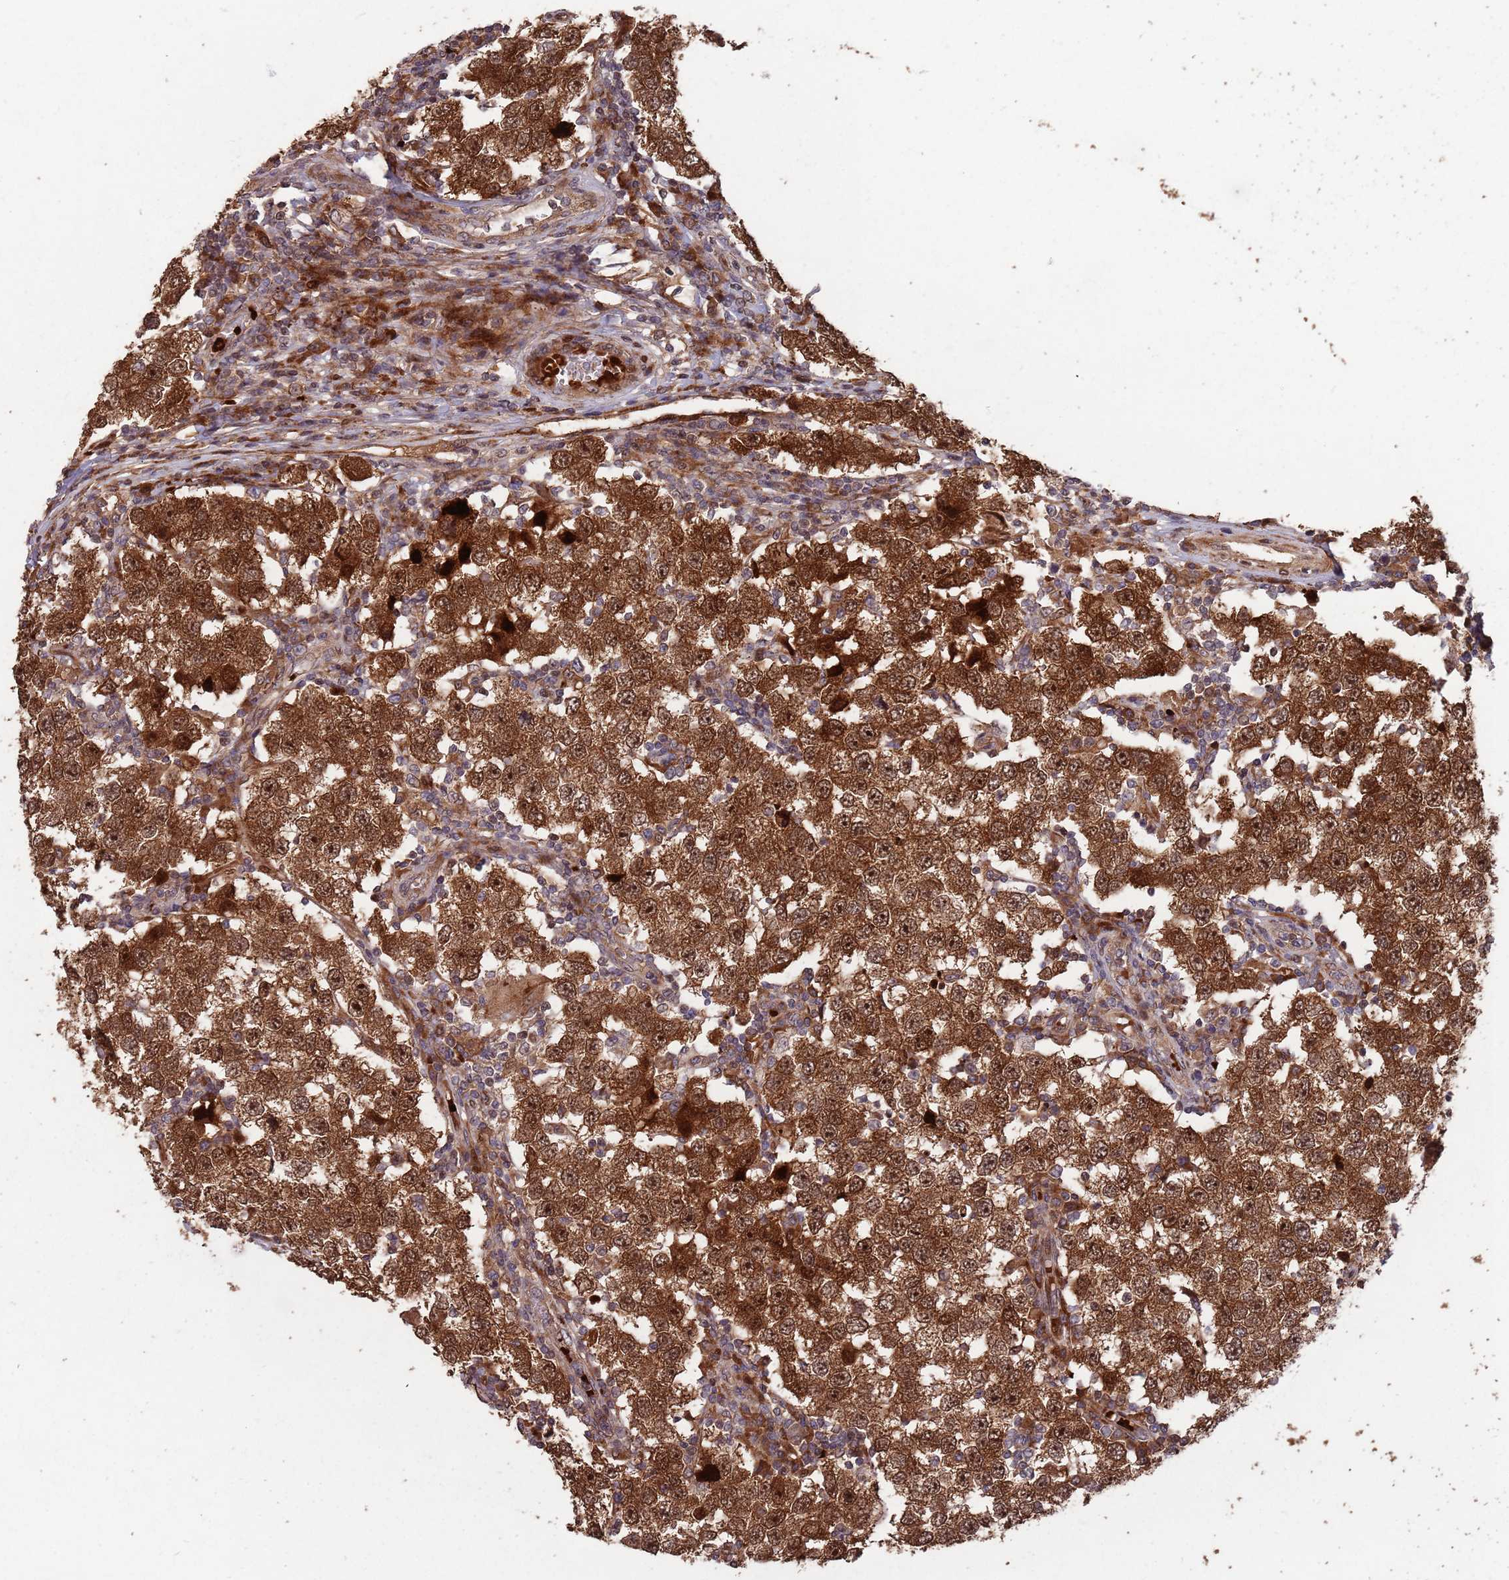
{"staining": {"intensity": "strong", "quantity": ">75%", "location": "cytoplasmic/membranous,nuclear"}, "tissue": "testis cancer", "cell_type": "Tumor cells", "image_type": "cancer", "snomed": [{"axis": "morphology", "description": "Seminoma, NOS"}, {"axis": "topography", "description": "Testis"}], "caption": "The image demonstrates staining of testis seminoma, revealing strong cytoplasmic/membranous and nuclear protein positivity (brown color) within tumor cells.", "gene": "ZNF428", "patient": {"sex": "male", "age": 34}}